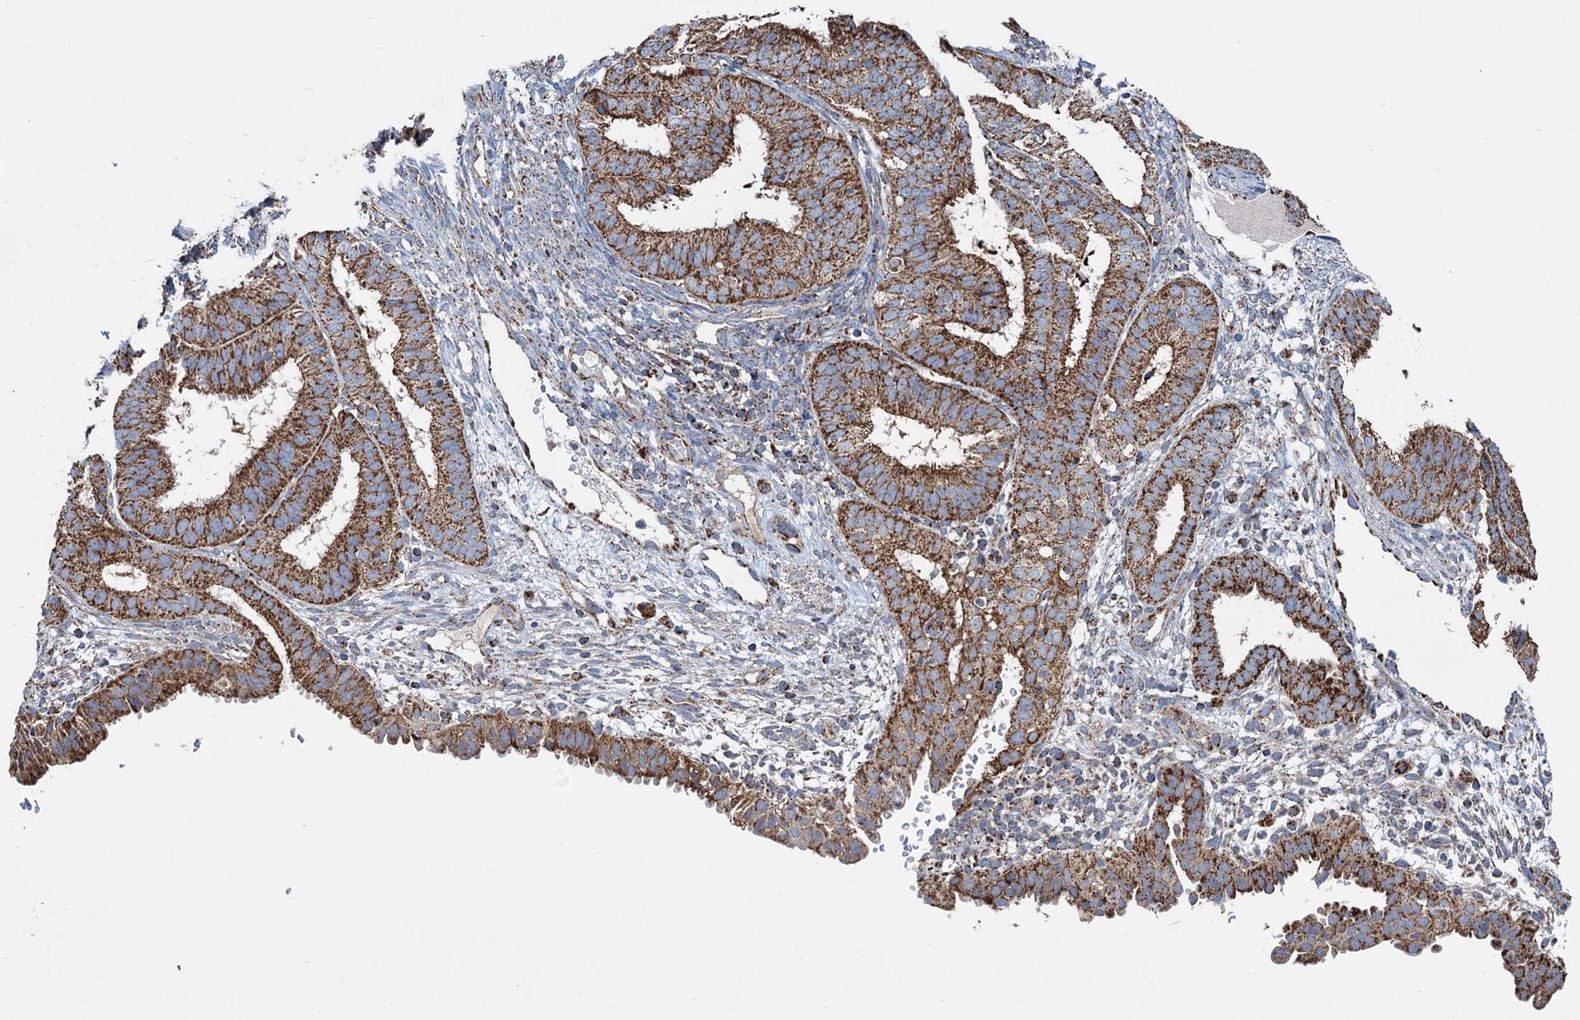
{"staining": {"intensity": "strong", "quantity": ">75%", "location": "cytoplasmic/membranous"}, "tissue": "endometrial cancer", "cell_type": "Tumor cells", "image_type": "cancer", "snomed": [{"axis": "morphology", "description": "Adenocarcinoma, NOS"}, {"axis": "topography", "description": "Endometrium"}], "caption": "Endometrial adenocarcinoma tissue reveals strong cytoplasmic/membranous positivity in about >75% of tumor cells, visualized by immunohistochemistry.", "gene": "DGLUCY", "patient": {"sex": "female", "age": 51}}